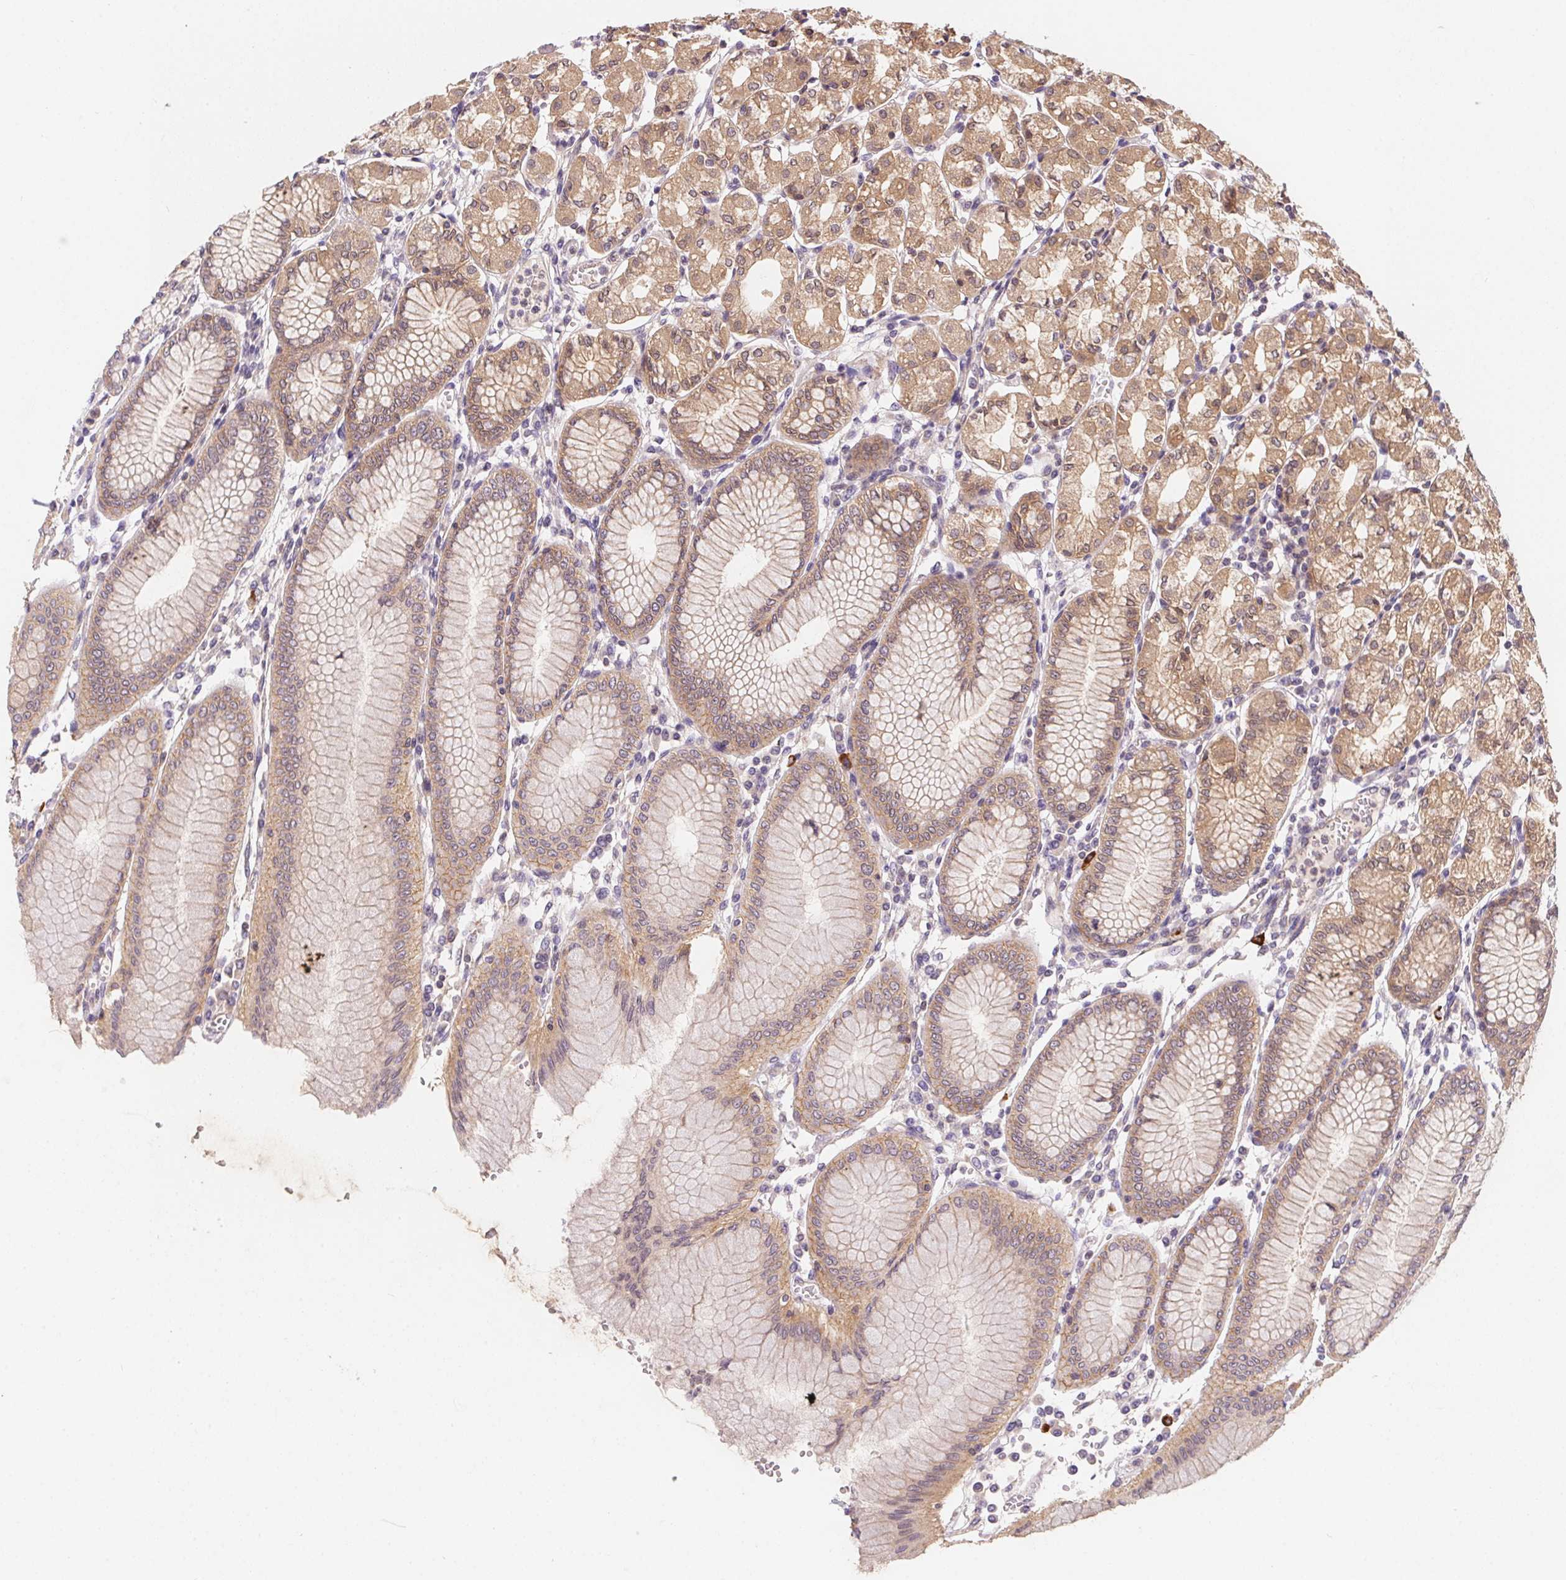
{"staining": {"intensity": "moderate", "quantity": ">75%", "location": "cytoplasmic/membranous"}, "tissue": "stomach", "cell_type": "Glandular cells", "image_type": "normal", "snomed": [{"axis": "morphology", "description": "Normal tissue, NOS"}, {"axis": "topography", "description": "Skeletal muscle"}, {"axis": "topography", "description": "Stomach"}], "caption": "The micrograph displays staining of unremarkable stomach, revealing moderate cytoplasmic/membranous protein expression (brown color) within glandular cells. The staining was performed using DAB (3,3'-diaminobenzidine) to visualize the protein expression in brown, while the nuclei were stained in blue with hematoxylin (Magnification: 20x).", "gene": "PRKAA1", "patient": {"sex": "female", "age": 57}}